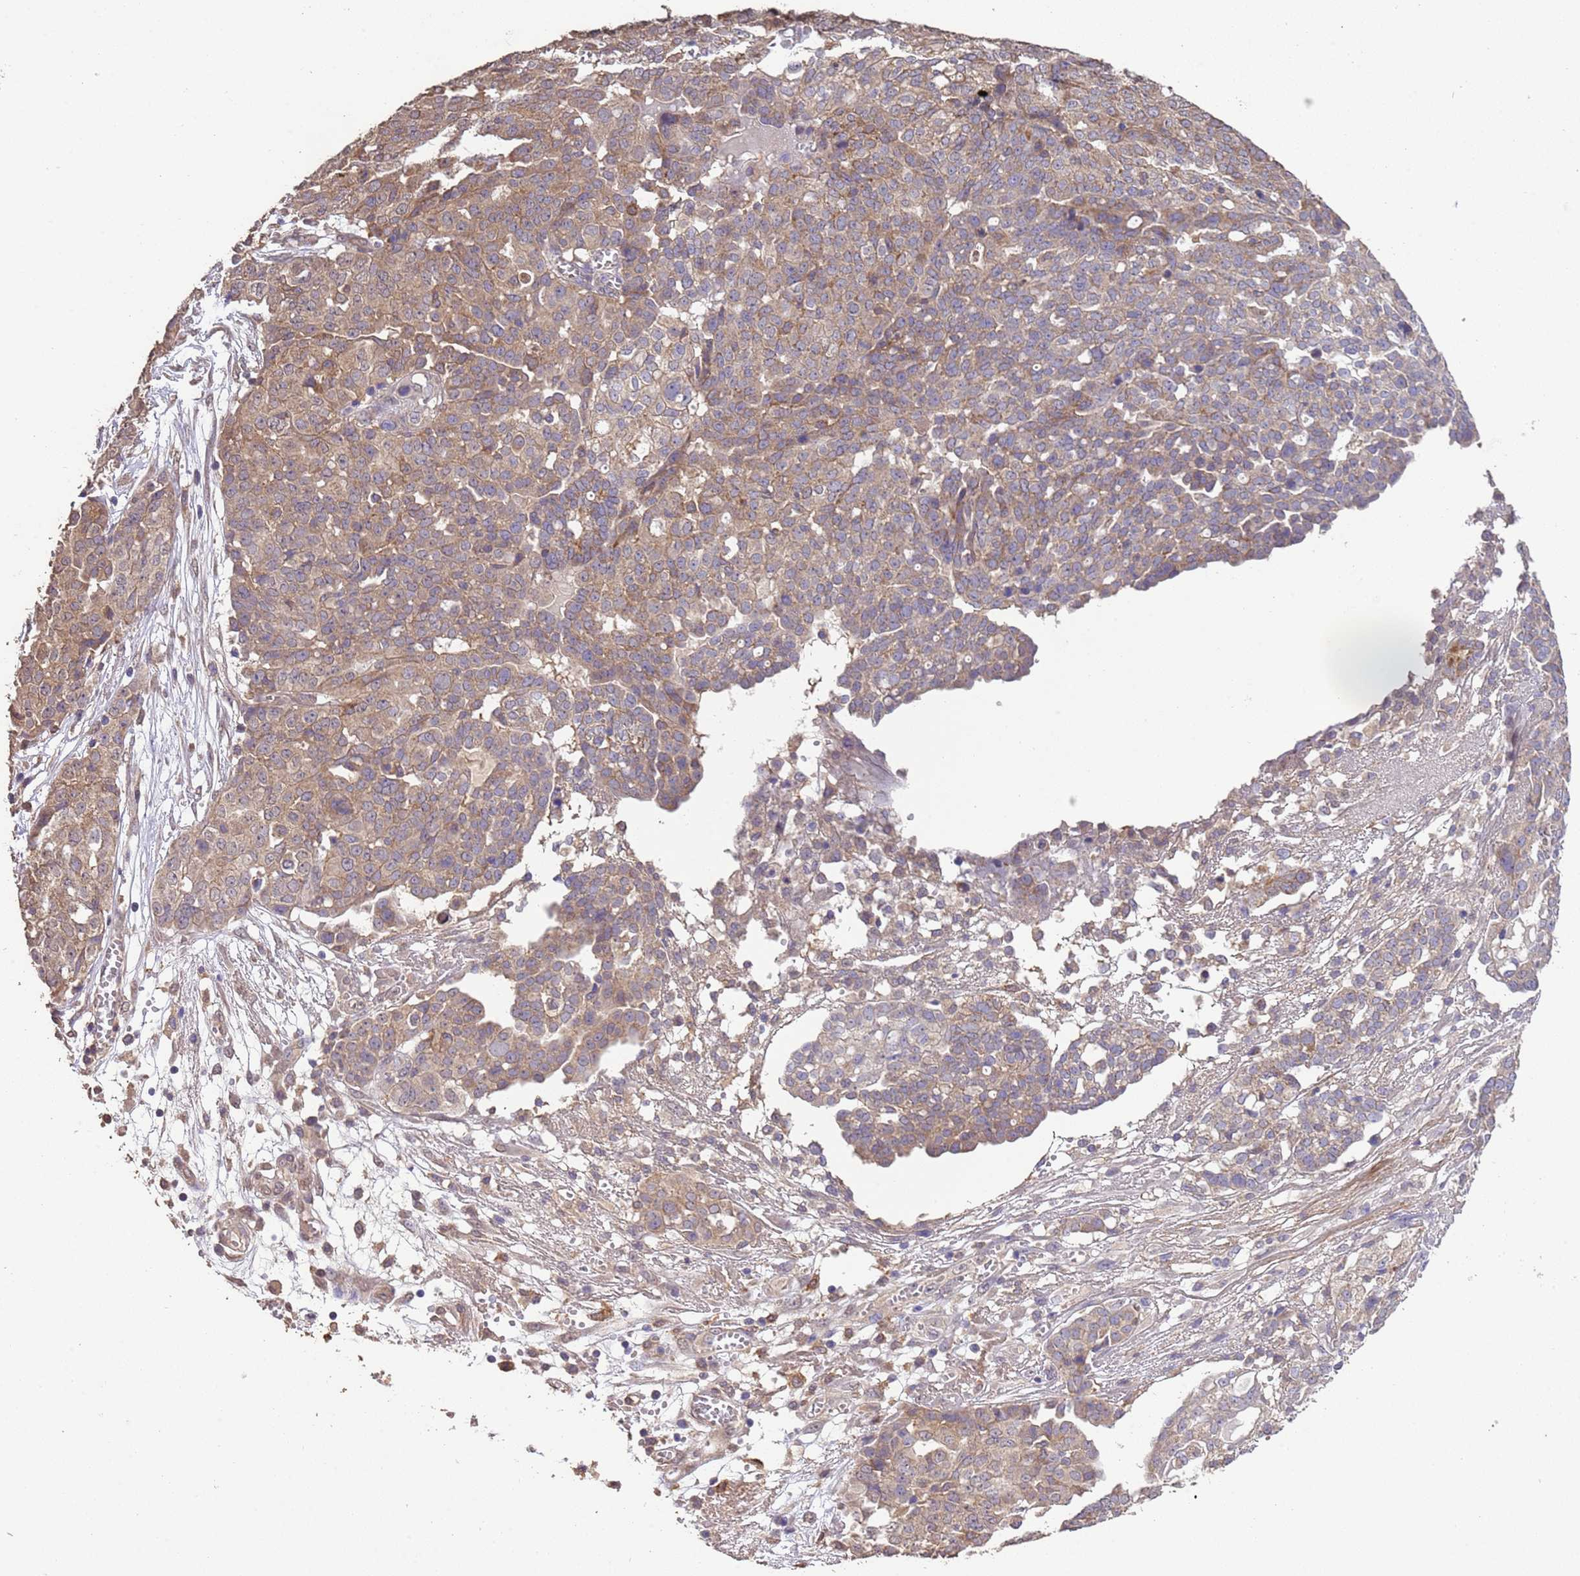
{"staining": {"intensity": "moderate", "quantity": "25%-75%", "location": "cytoplasmic/membranous"}, "tissue": "ovarian cancer", "cell_type": "Tumor cells", "image_type": "cancer", "snomed": [{"axis": "morphology", "description": "Cystadenocarcinoma, serous, NOS"}, {"axis": "topography", "description": "Soft tissue"}, {"axis": "topography", "description": "Ovary"}], "caption": "There is medium levels of moderate cytoplasmic/membranous staining in tumor cells of ovarian cancer, as demonstrated by immunohistochemical staining (brown color).", "gene": "NPHP1", "patient": {"sex": "female", "age": 57}}